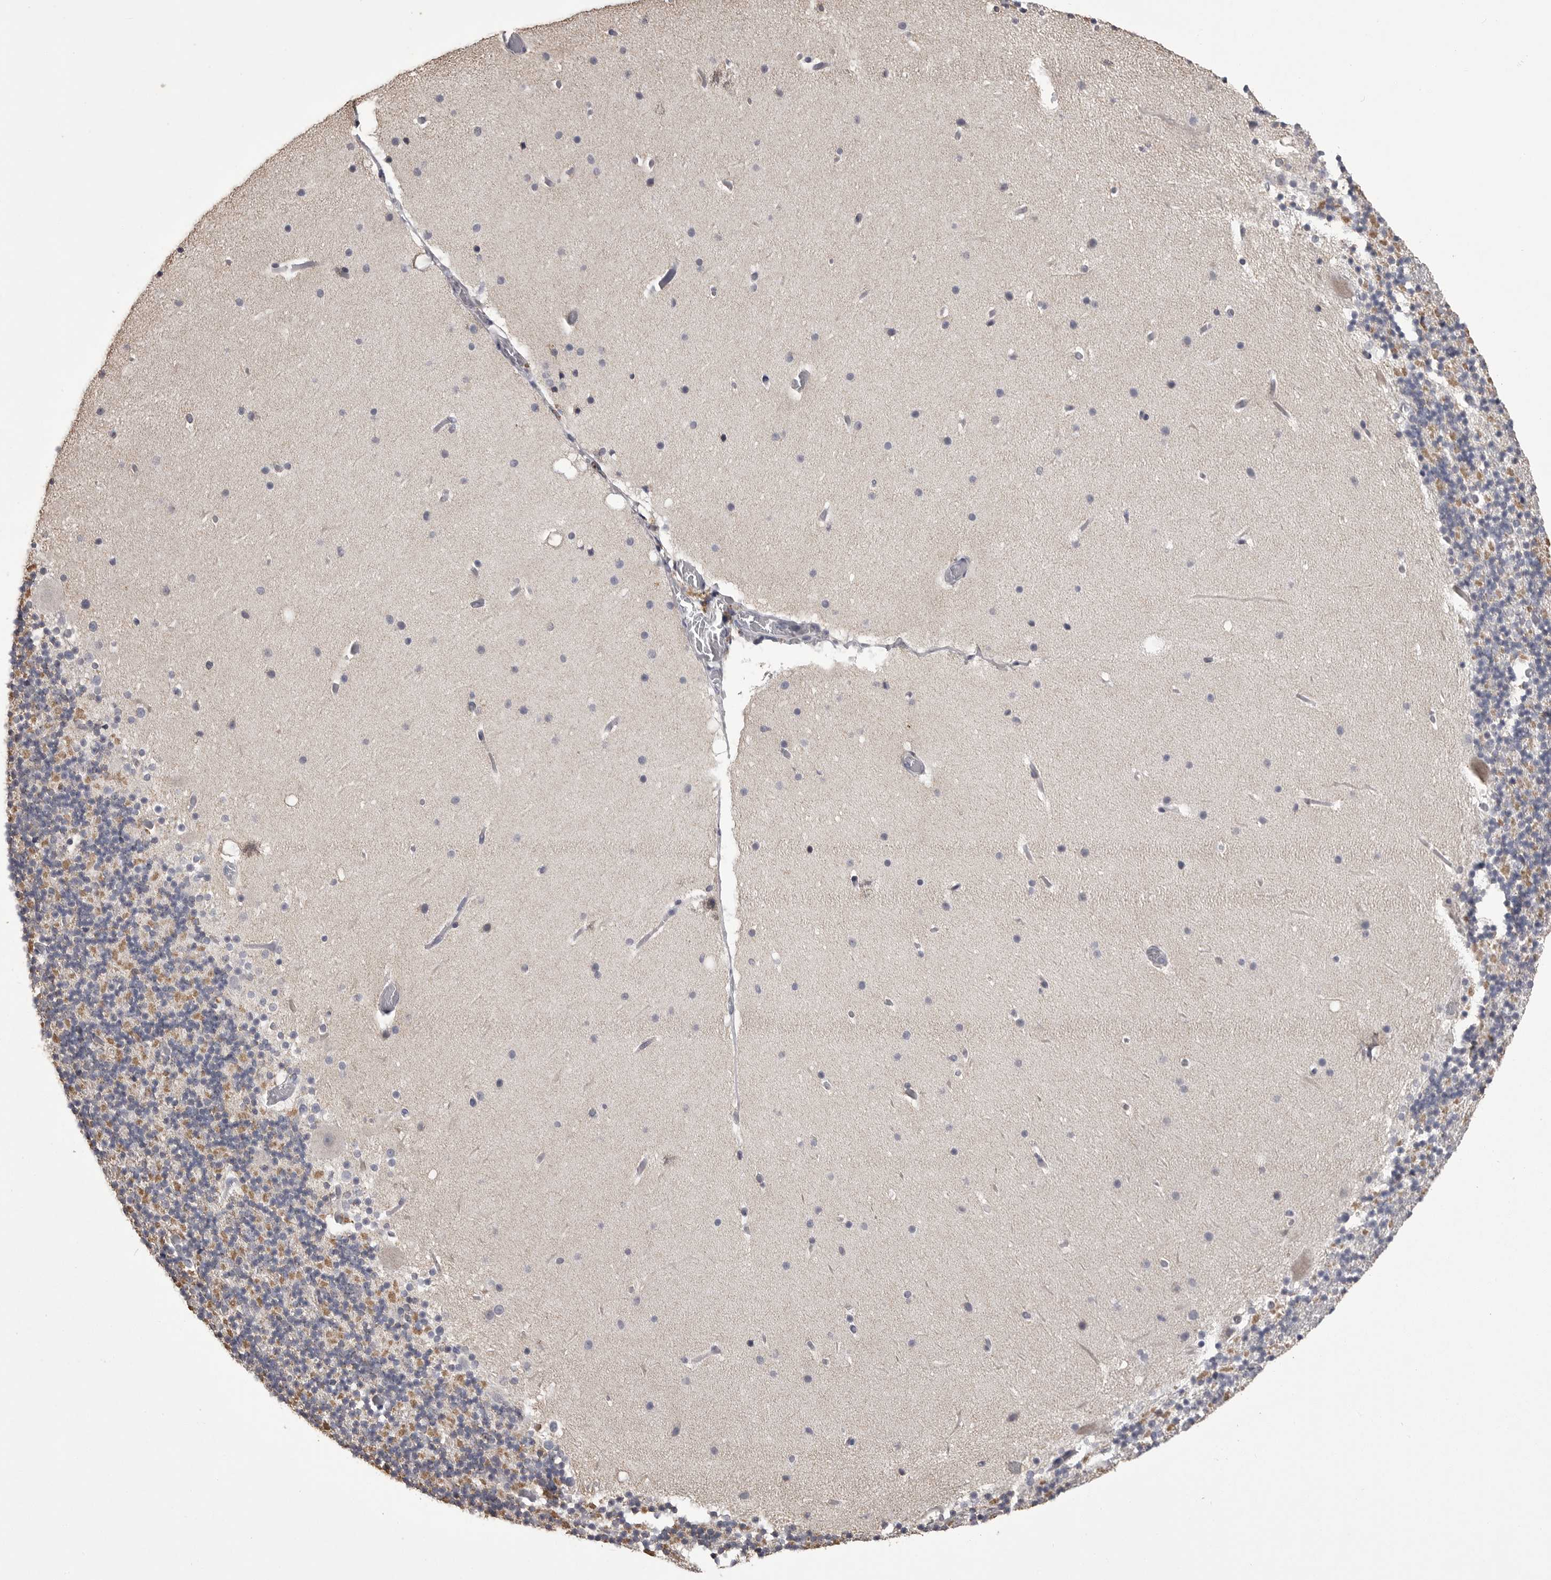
{"staining": {"intensity": "moderate", "quantity": "<25%", "location": "cytoplasmic/membranous"}, "tissue": "cerebellum", "cell_type": "Cells in granular layer", "image_type": "normal", "snomed": [{"axis": "morphology", "description": "Normal tissue, NOS"}, {"axis": "topography", "description": "Cerebellum"}], "caption": "A brown stain highlights moderate cytoplasmic/membranous expression of a protein in cells in granular layer of normal human cerebellum. The staining was performed using DAB (3,3'-diaminobenzidine), with brown indicating positive protein expression. Nuclei are stained blue with hematoxylin.", "gene": "MMP7", "patient": {"sex": "male", "age": 57}}